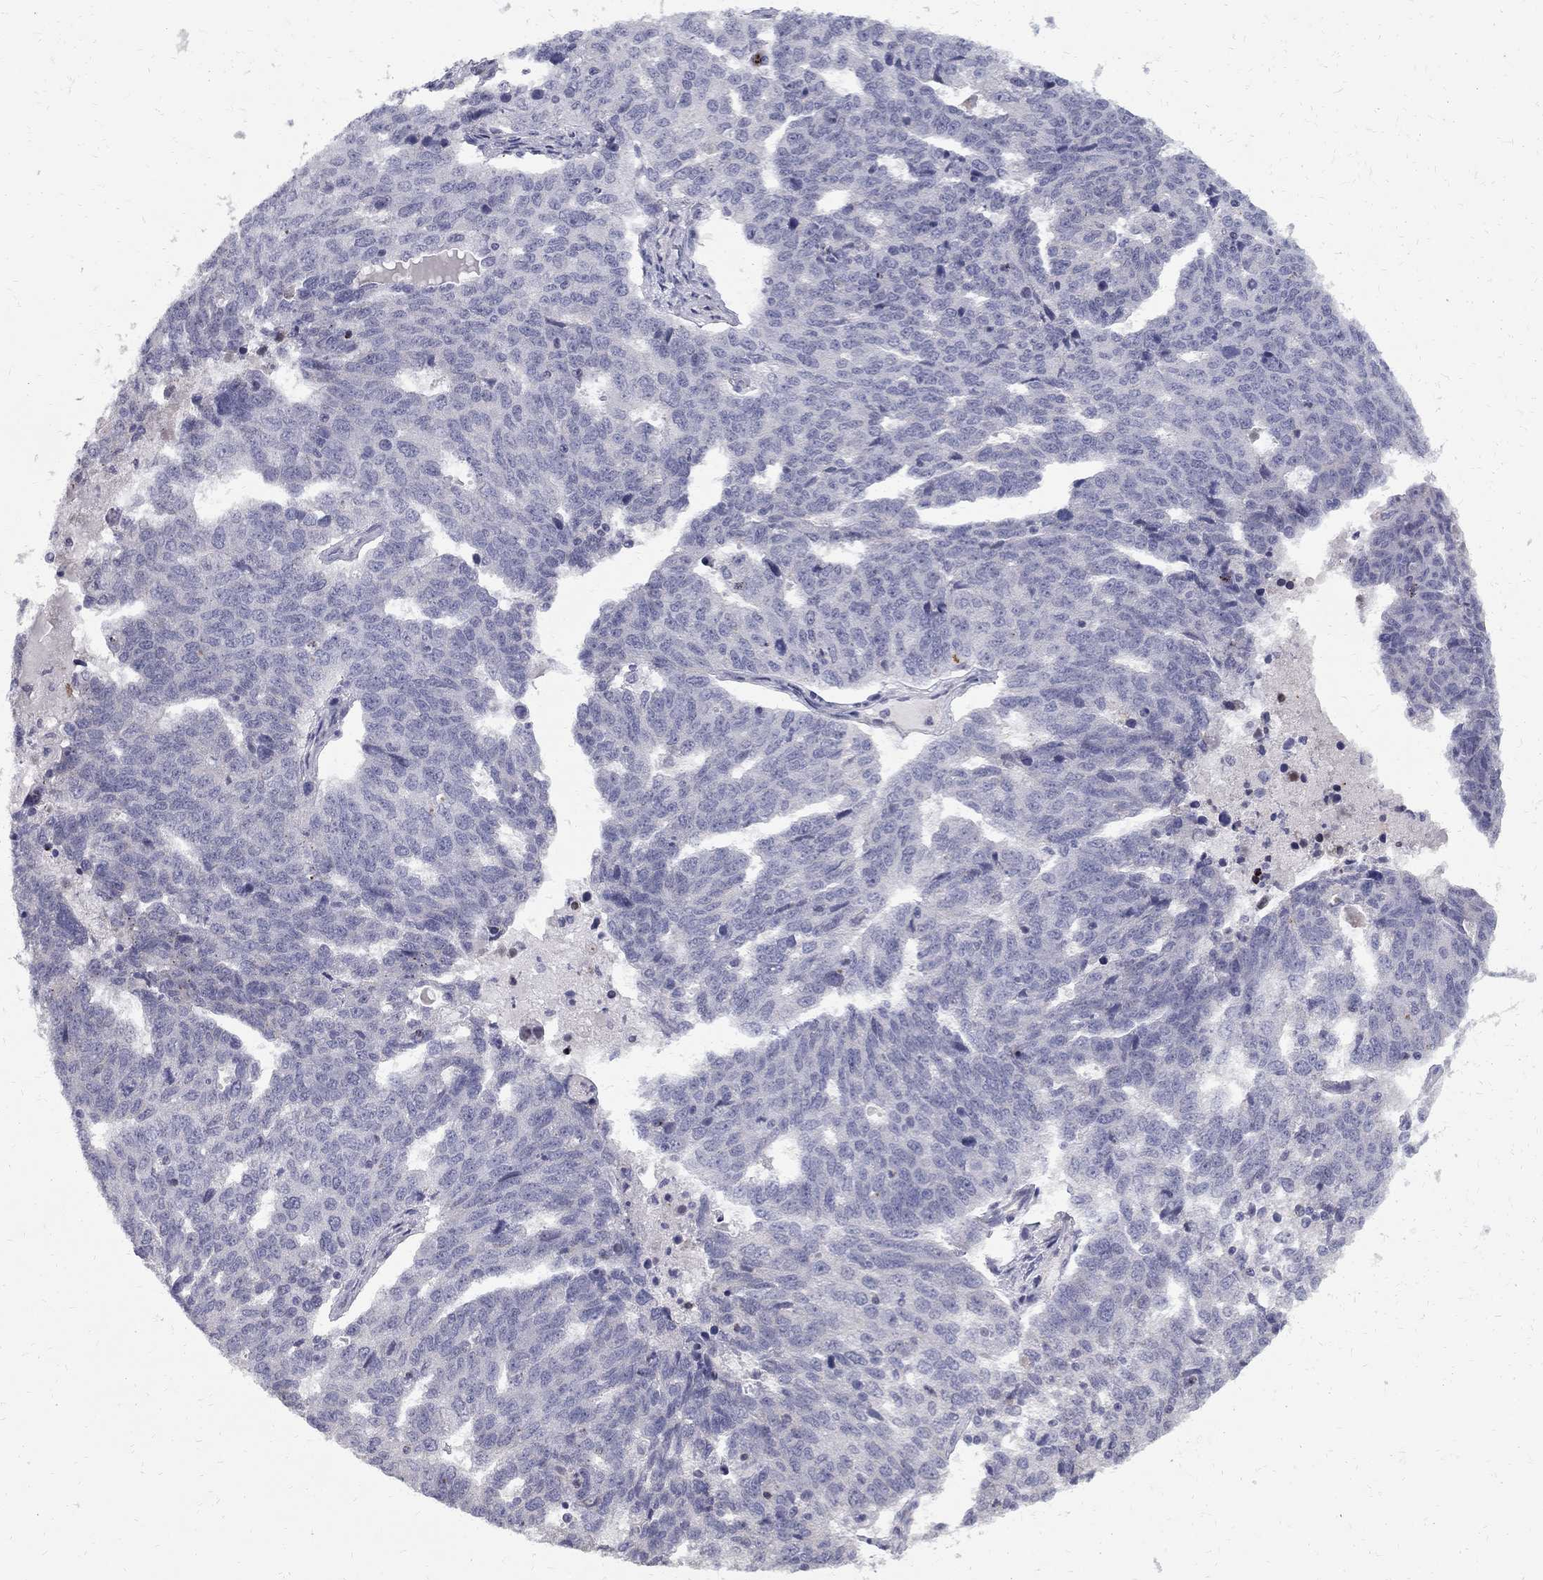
{"staining": {"intensity": "negative", "quantity": "none", "location": "none"}, "tissue": "ovarian cancer", "cell_type": "Tumor cells", "image_type": "cancer", "snomed": [{"axis": "morphology", "description": "Cystadenocarcinoma, serous, NOS"}, {"axis": "topography", "description": "Ovary"}], "caption": "This is a micrograph of IHC staining of ovarian serous cystadenocarcinoma, which shows no expression in tumor cells.", "gene": "CLIC6", "patient": {"sex": "female", "age": 71}}